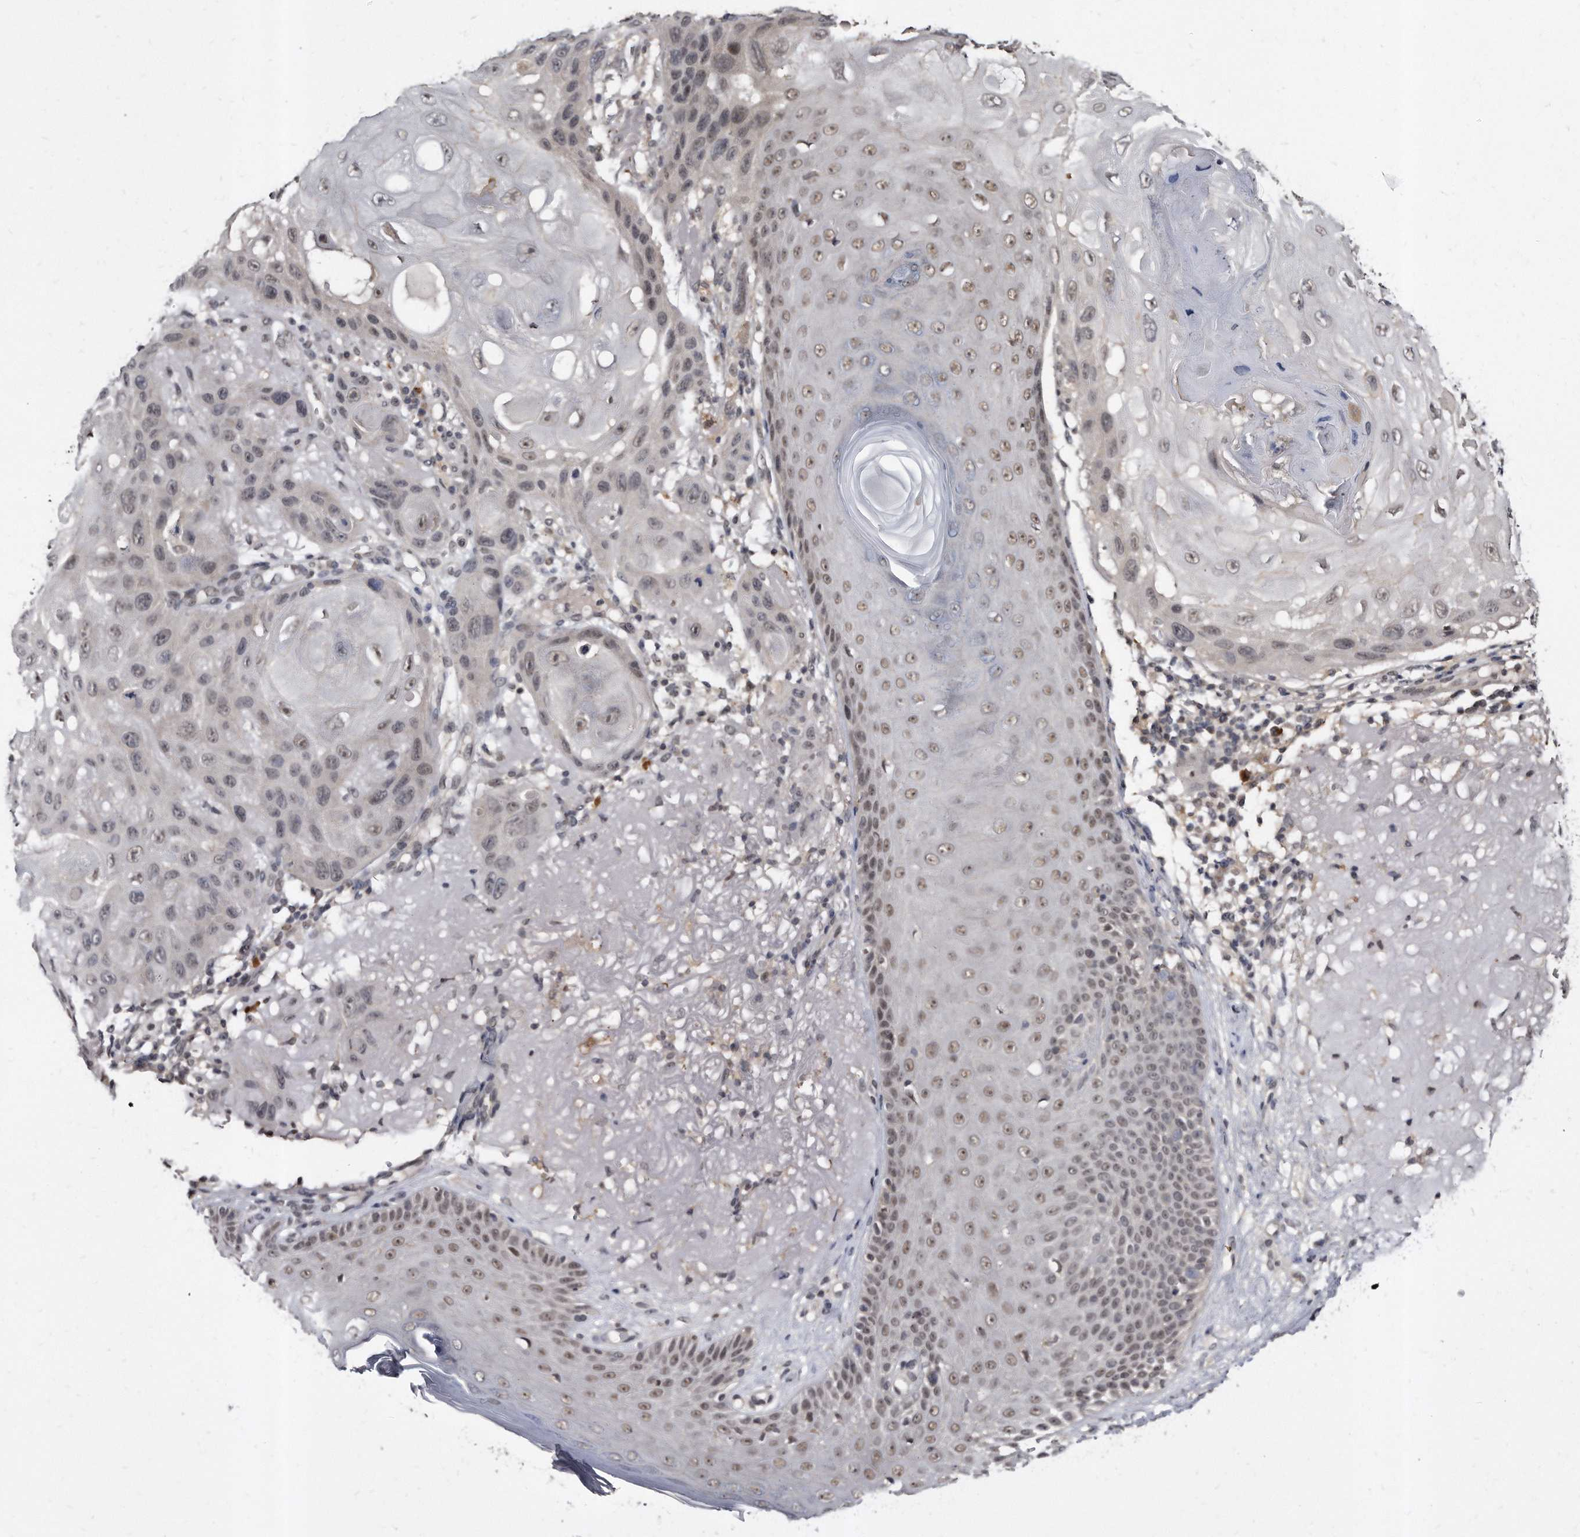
{"staining": {"intensity": "moderate", "quantity": ">75%", "location": "nuclear"}, "tissue": "skin cancer", "cell_type": "Tumor cells", "image_type": "cancer", "snomed": [{"axis": "morphology", "description": "Normal tissue, NOS"}, {"axis": "morphology", "description": "Squamous cell carcinoma, NOS"}, {"axis": "topography", "description": "Skin"}], "caption": "Squamous cell carcinoma (skin) stained with immunohistochemistry exhibits moderate nuclear expression in approximately >75% of tumor cells.", "gene": "KLHDC3", "patient": {"sex": "female", "age": 96}}